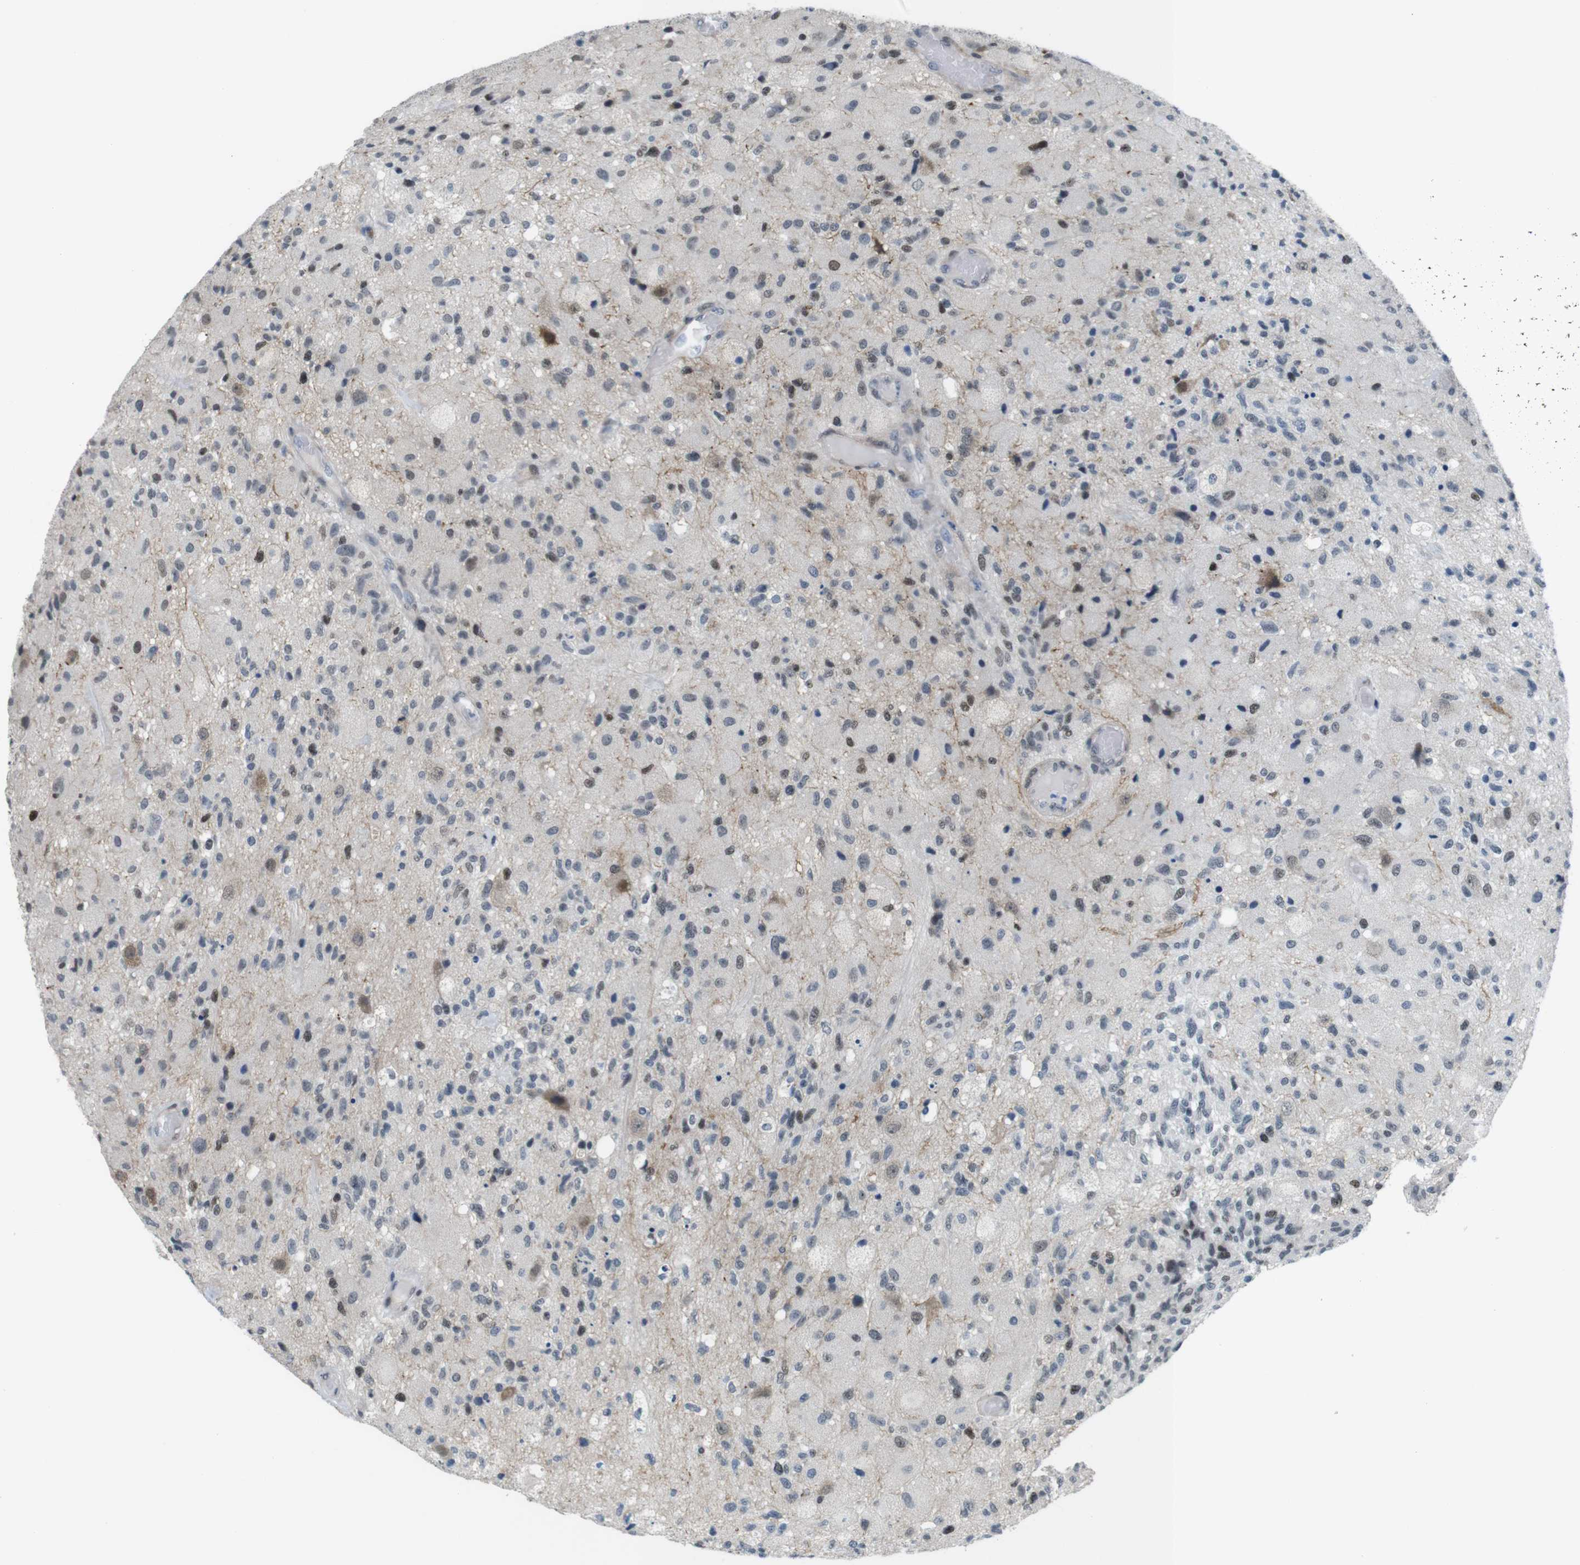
{"staining": {"intensity": "weak", "quantity": "<25%", "location": "nuclear"}, "tissue": "glioma", "cell_type": "Tumor cells", "image_type": "cancer", "snomed": [{"axis": "morphology", "description": "Normal tissue, NOS"}, {"axis": "morphology", "description": "Glioma, malignant, High grade"}, {"axis": "topography", "description": "Cerebral cortex"}], "caption": "High power microscopy image of an IHC image of malignant glioma (high-grade), revealing no significant positivity in tumor cells.", "gene": "SMCO2", "patient": {"sex": "male", "age": 77}}